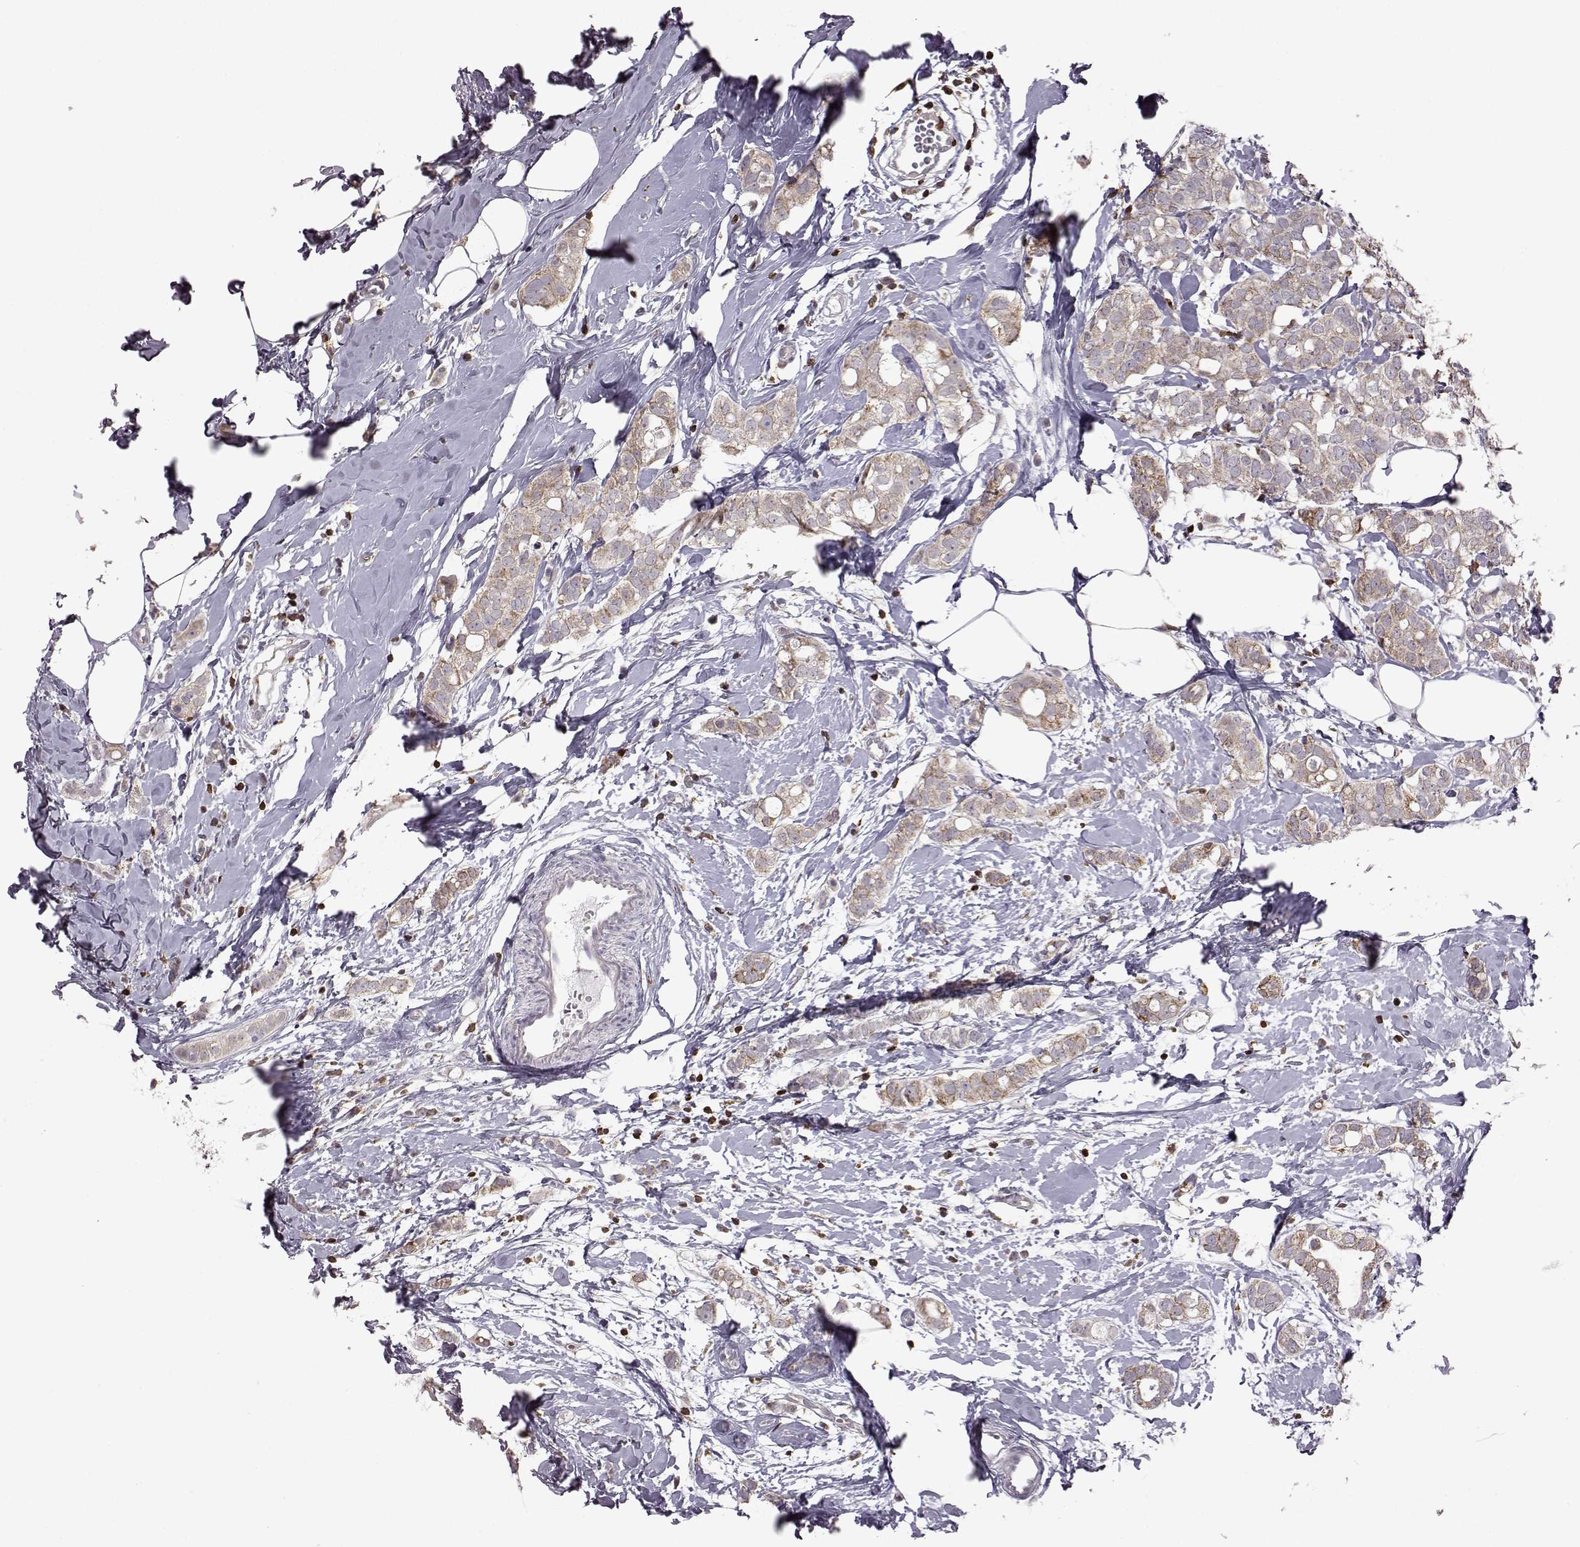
{"staining": {"intensity": "moderate", "quantity": "25%-75%", "location": "cytoplasmic/membranous"}, "tissue": "breast cancer", "cell_type": "Tumor cells", "image_type": "cancer", "snomed": [{"axis": "morphology", "description": "Duct carcinoma"}, {"axis": "topography", "description": "Breast"}], "caption": "Infiltrating ductal carcinoma (breast) stained with DAB IHC reveals medium levels of moderate cytoplasmic/membranous staining in about 25%-75% of tumor cells.", "gene": "DOK2", "patient": {"sex": "female", "age": 40}}